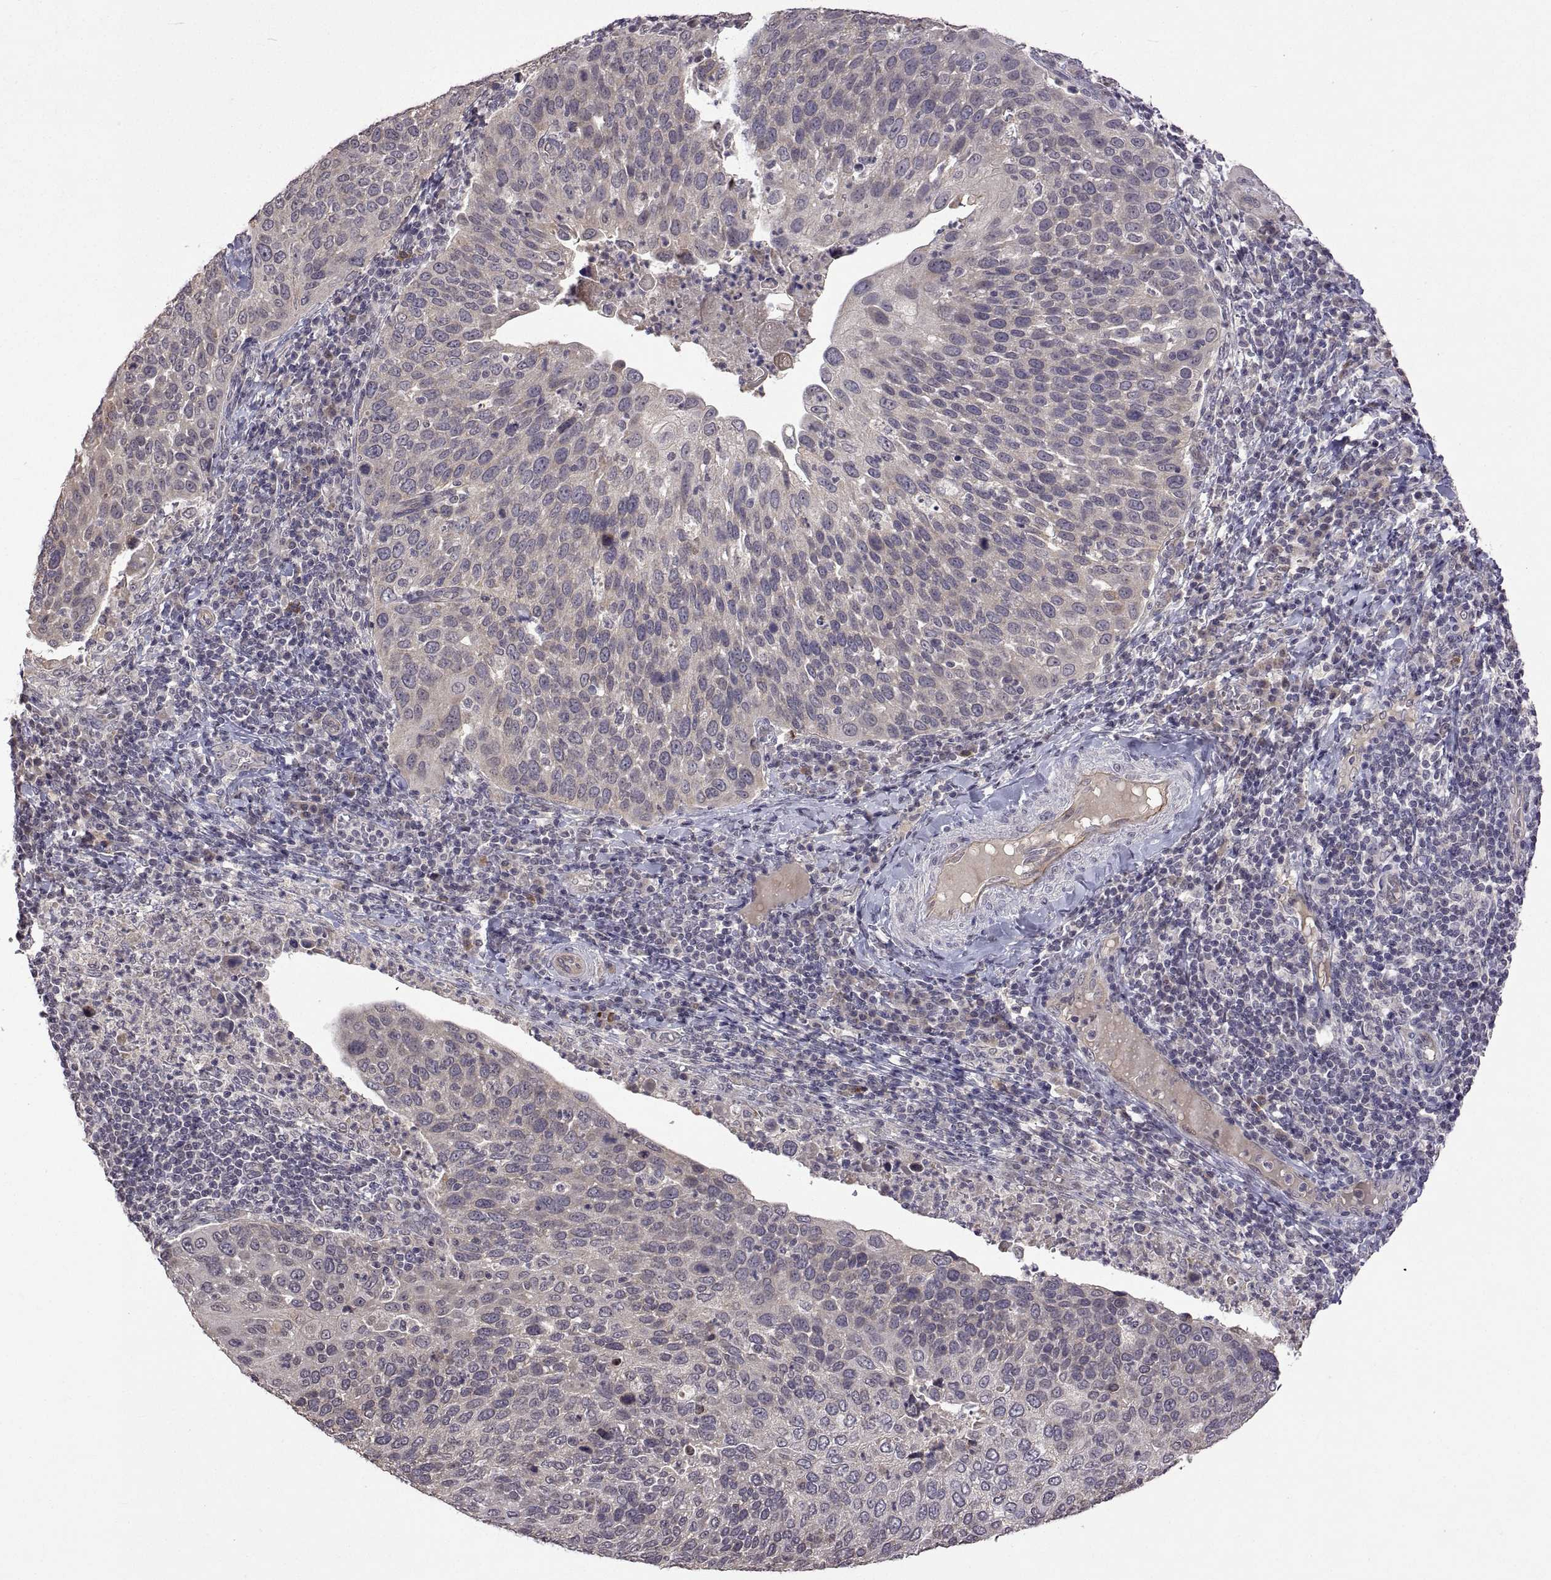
{"staining": {"intensity": "negative", "quantity": "none", "location": "none"}, "tissue": "cervical cancer", "cell_type": "Tumor cells", "image_type": "cancer", "snomed": [{"axis": "morphology", "description": "Squamous cell carcinoma, NOS"}, {"axis": "topography", "description": "Cervix"}], "caption": "Immunohistochemical staining of squamous cell carcinoma (cervical) reveals no significant positivity in tumor cells.", "gene": "LAMA1", "patient": {"sex": "female", "age": 54}}